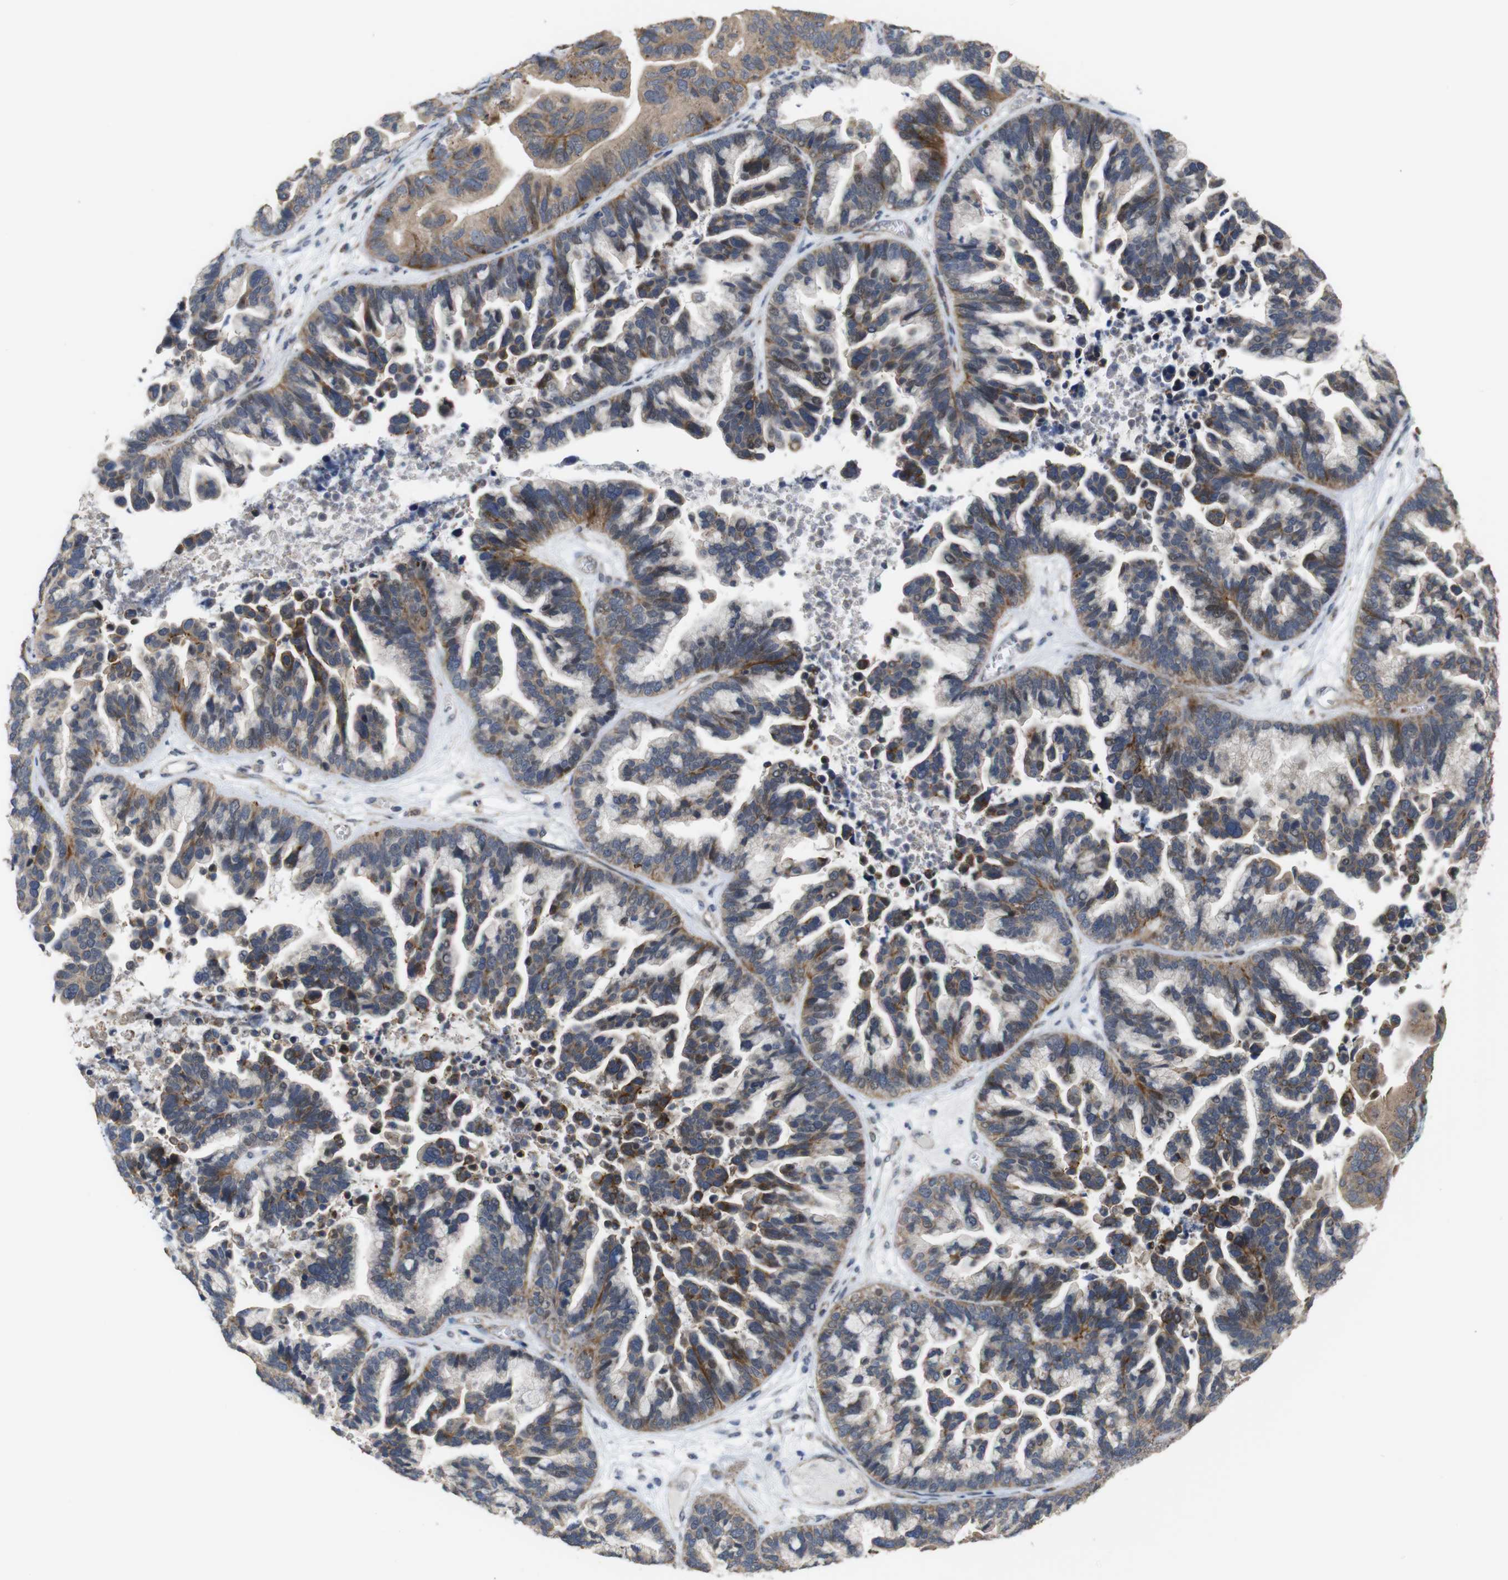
{"staining": {"intensity": "moderate", "quantity": ">75%", "location": "cytoplasmic/membranous"}, "tissue": "ovarian cancer", "cell_type": "Tumor cells", "image_type": "cancer", "snomed": [{"axis": "morphology", "description": "Cystadenocarcinoma, serous, NOS"}, {"axis": "topography", "description": "Ovary"}], "caption": "Ovarian cancer (serous cystadenocarcinoma) stained for a protein exhibits moderate cytoplasmic/membranous positivity in tumor cells.", "gene": "ATP7B", "patient": {"sex": "female", "age": 56}}